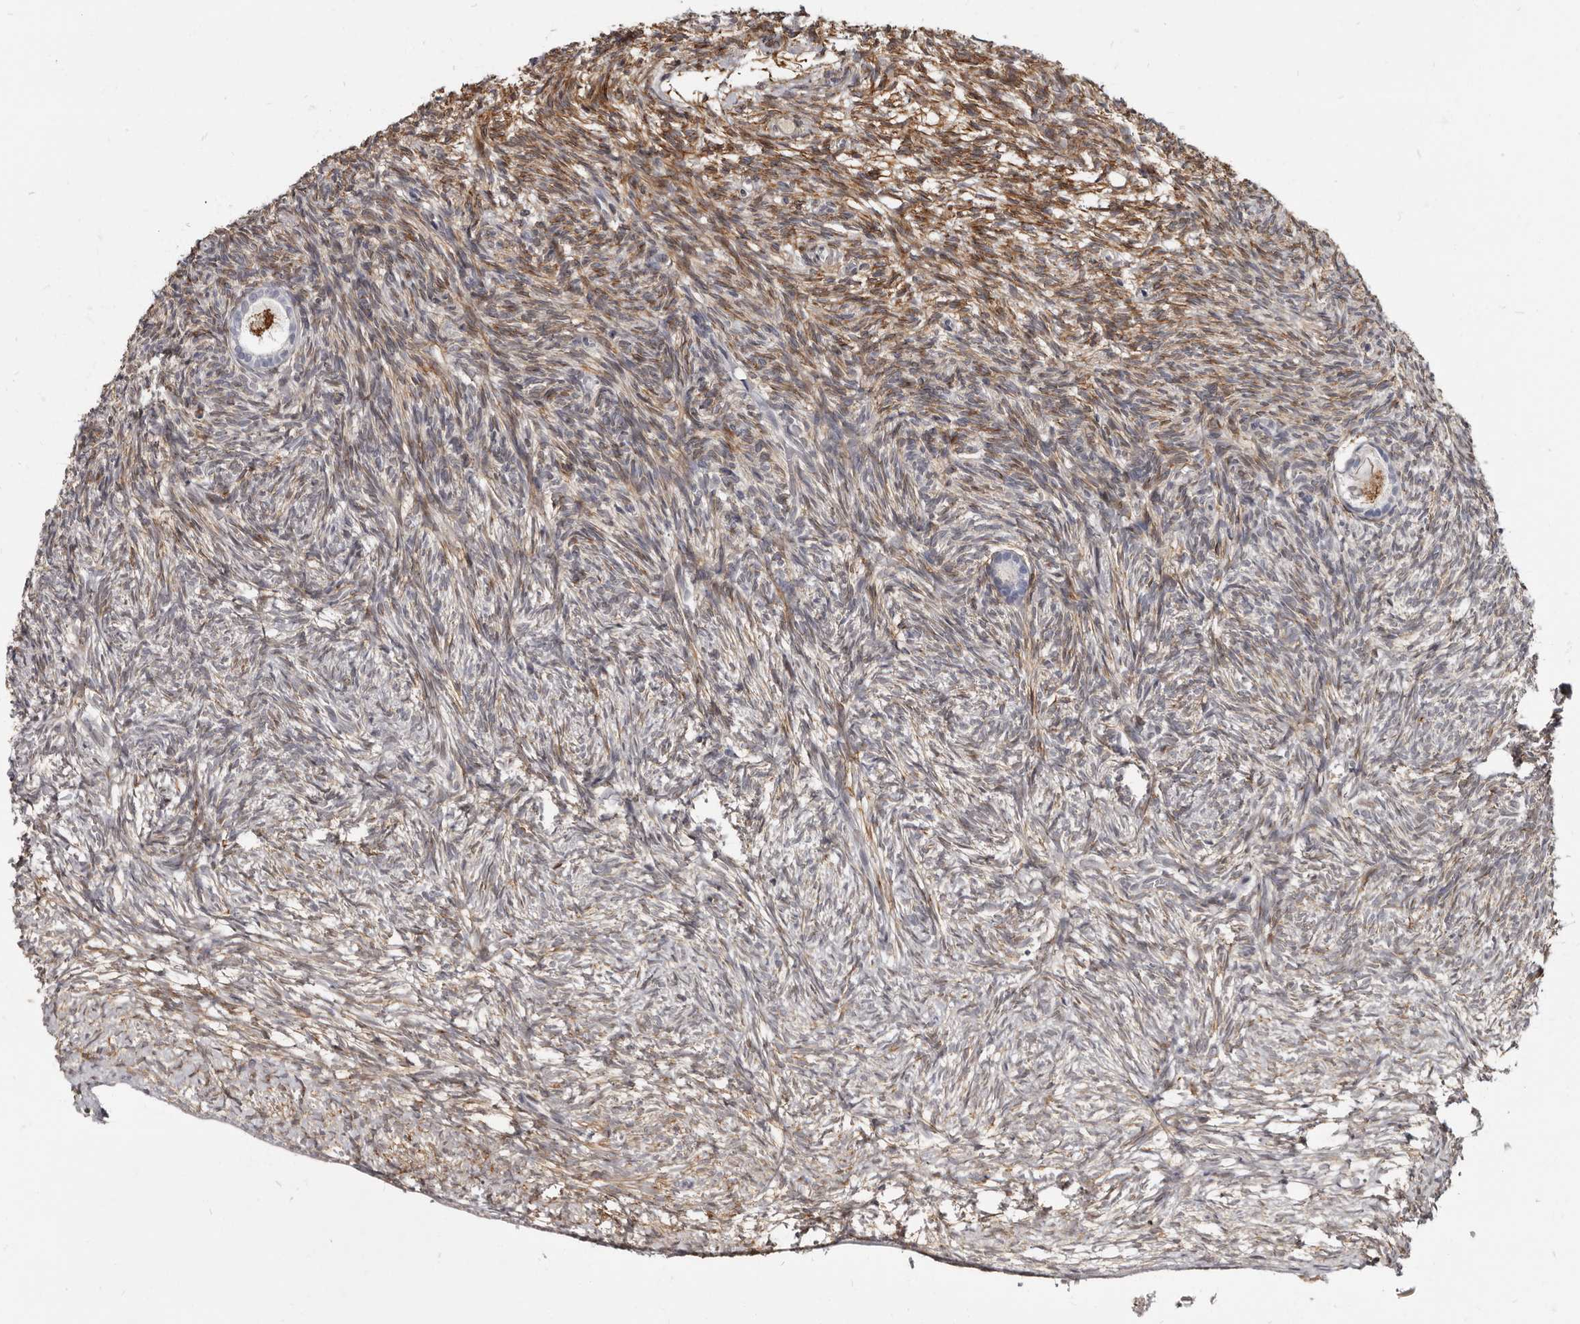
{"staining": {"intensity": "moderate", "quantity": "25%-75%", "location": "cytoplasmic/membranous"}, "tissue": "ovary", "cell_type": "Follicle cells", "image_type": "normal", "snomed": [{"axis": "morphology", "description": "Normal tissue, NOS"}, {"axis": "topography", "description": "Ovary"}], "caption": "This is a photomicrograph of IHC staining of benign ovary, which shows moderate staining in the cytoplasmic/membranous of follicle cells.", "gene": "MRGPRF", "patient": {"sex": "female", "age": 34}}